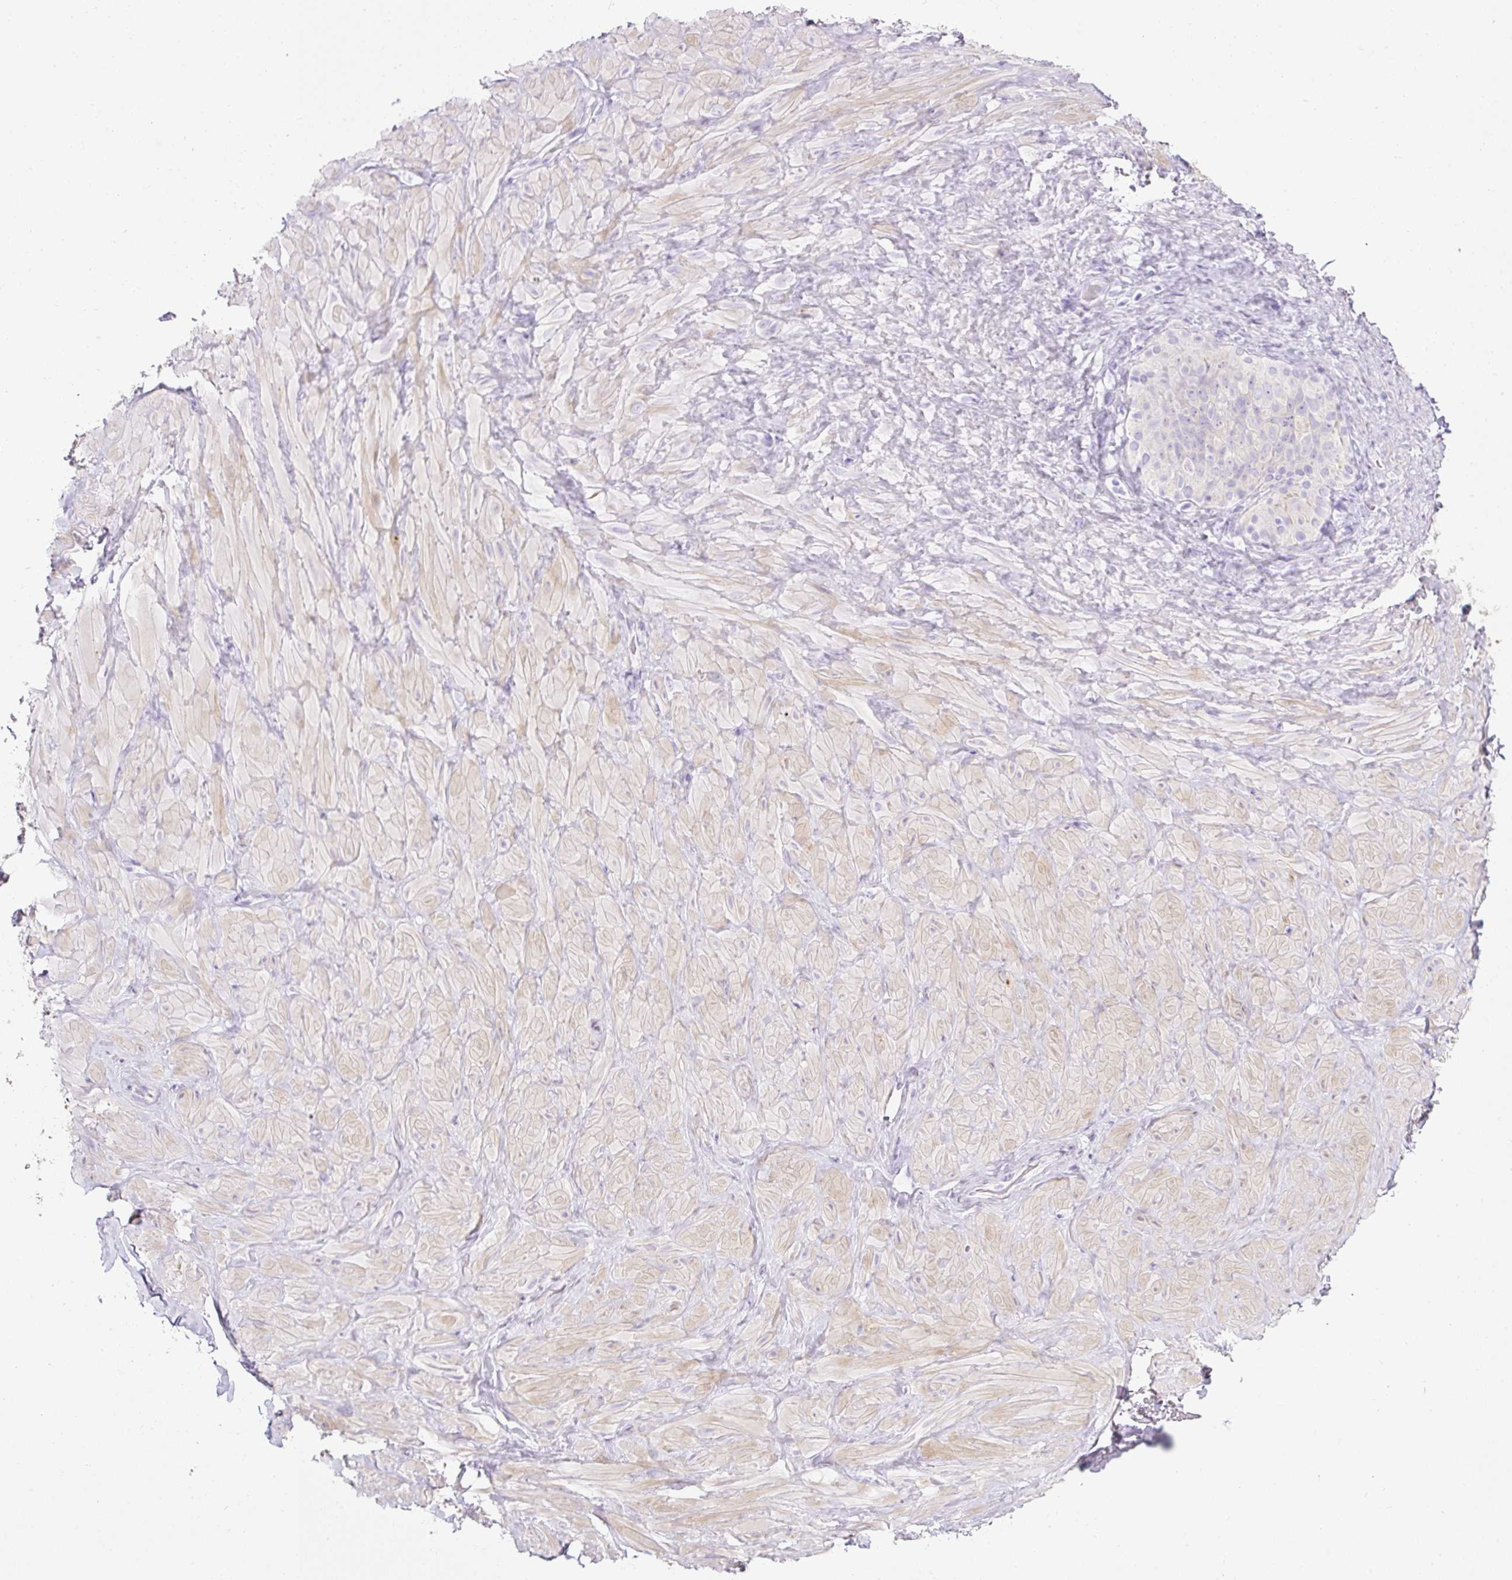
{"staining": {"intensity": "negative", "quantity": "none", "location": "none"}, "tissue": "adipose tissue", "cell_type": "Adipocytes", "image_type": "normal", "snomed": [{"axis": "morphology", "description": "Normal tissue, NOS"}, {"axis": "topography", "description": "Vascular tissue"}, {"axis": "topography", "description": "Peripheral nerve tissue"}], "caption": "DAB (3,3'-diaminobenzidine) immunohistochemical staining of benign human adipose tissue displays no significant staining in adipocytes. The staining is performed using DAB (3,3'-diaminobenzidine) brown chromogen with nuclei counter-stained in using hematoxylin.", "gene": "C2CD4C", "patient": {"sex": "male", "age": 41}}